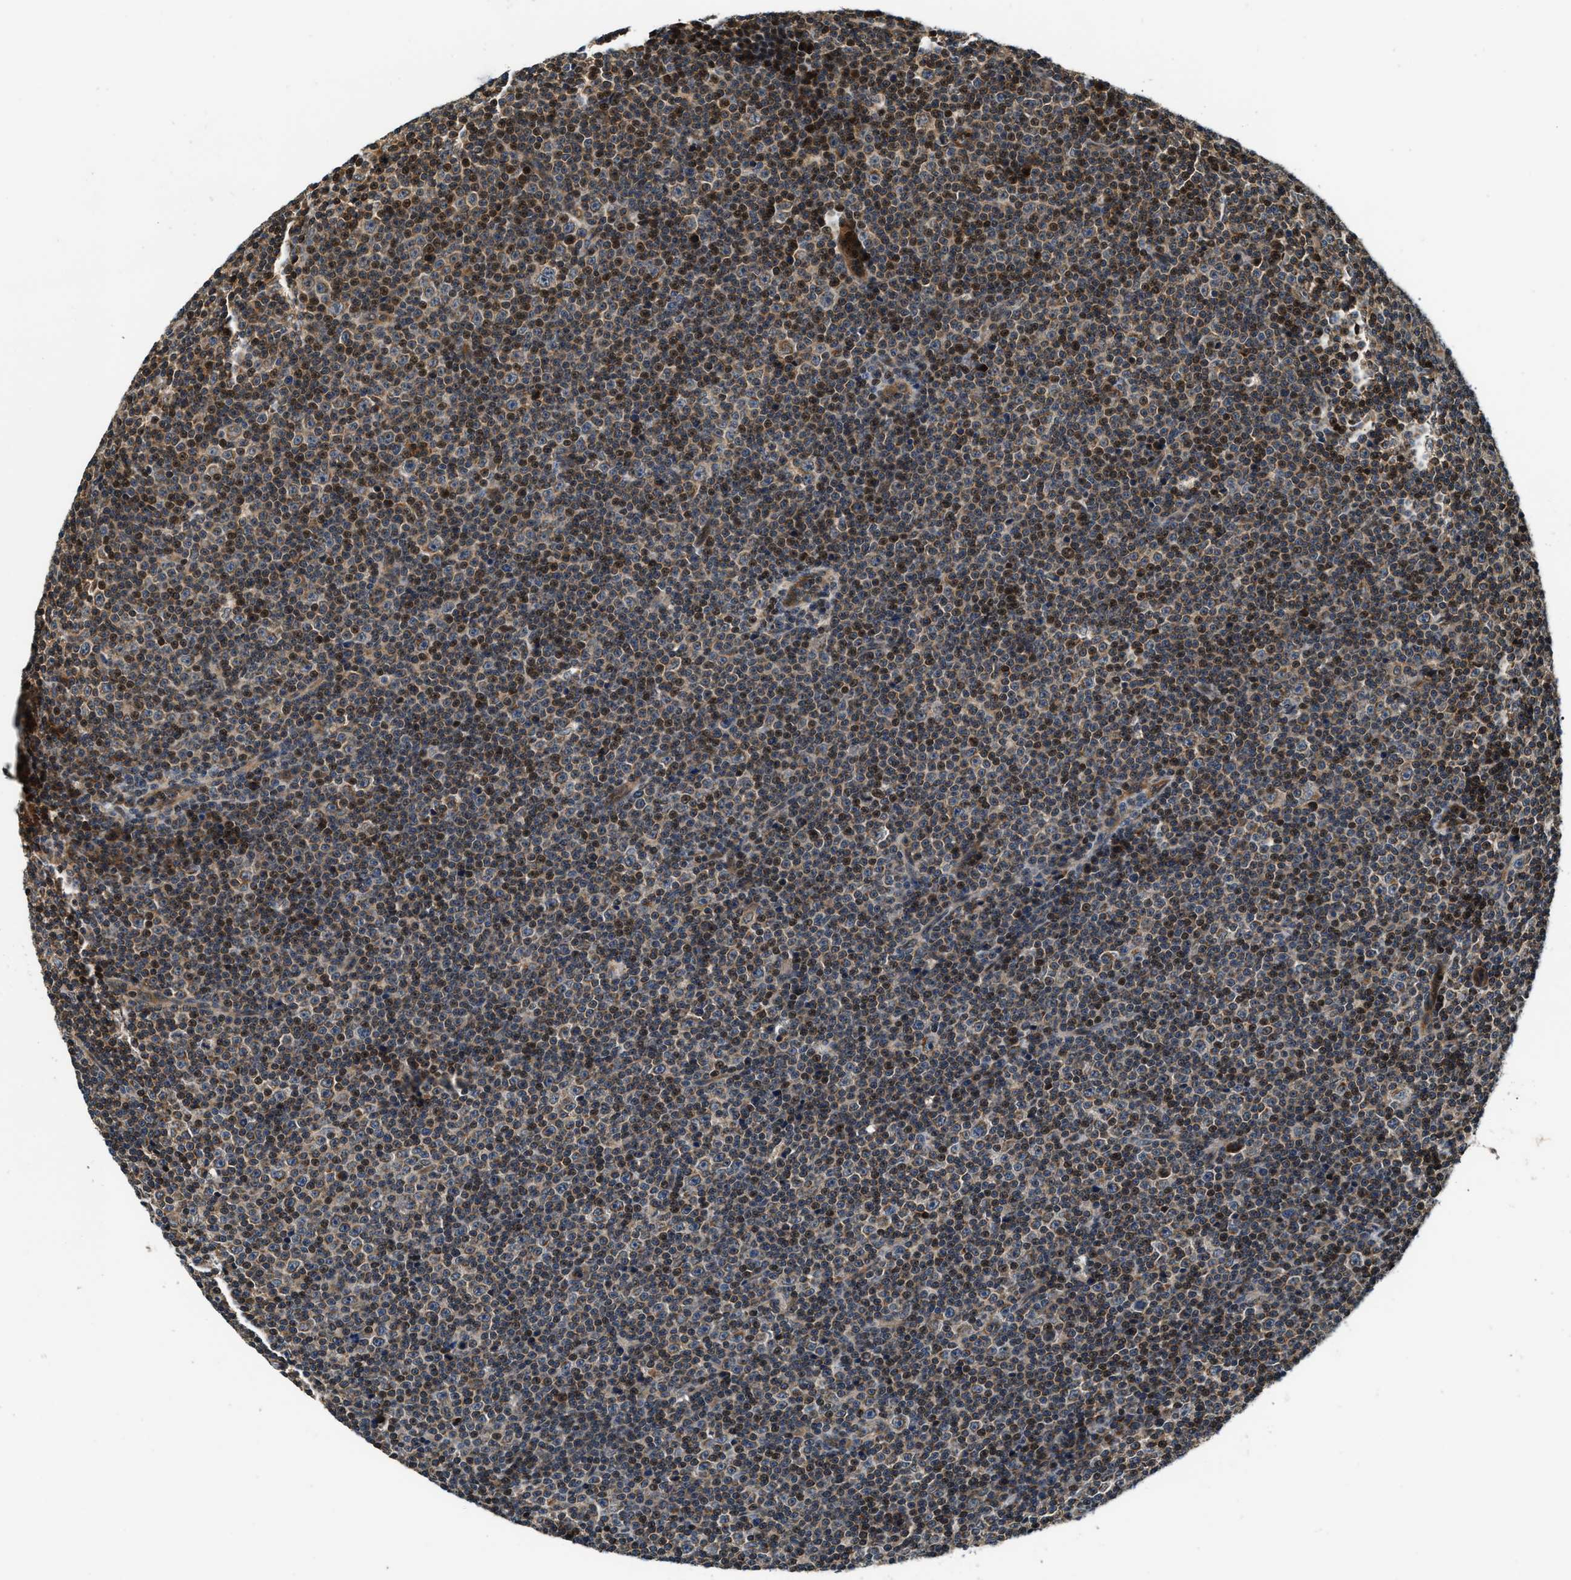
{"staining": {"intensity": "strong", "quantity": "25%-75%", "location": "cytoplasmic/membranous"}, "tissue": "lymphoma", "cell_type": "Tumor cells", "image_type": "cancer", "snomed": [{"axis": "morphology", "description": "Malignant lymphoma, non-Hodgkin's type, Low grade"}, {"axis": "topography", "description": "Lymph node"}], "caption": "Immunohistochemistry (IHC) (DAB) staining of human lymphoma reveals strong cytoplasmic/membranous protein positivity in about 25%-75% of tumor cells.", "gene": "EXTL2", "patient": {"sex": "female", "age": 67}}